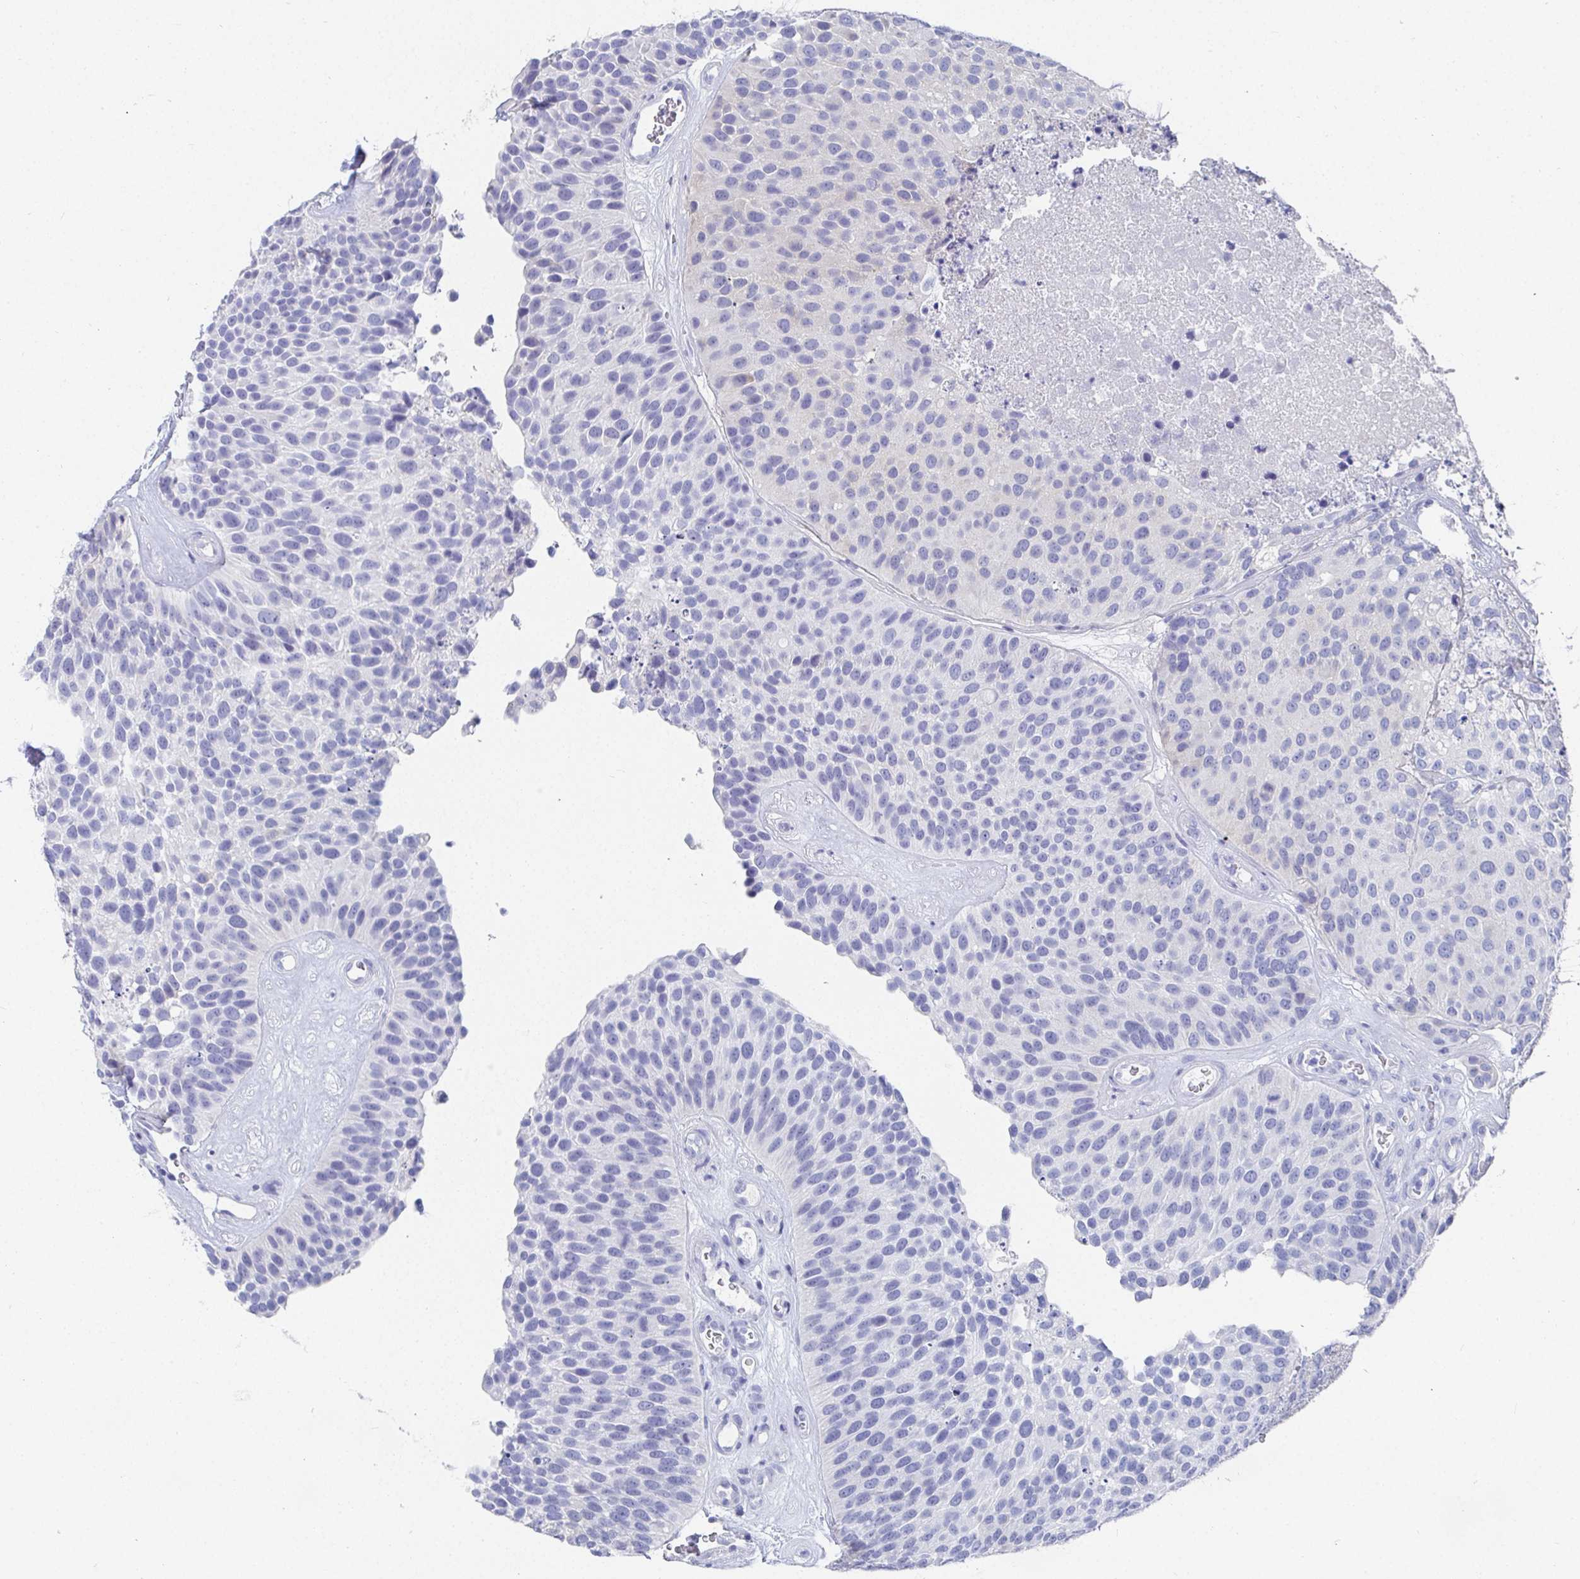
{"staining": {"intensity": "negative", "quantity": "none", "location": "none"}, "tissue": "urothelial cancer", "cell_type": "Tumor cells", "image_type": "cancer", "snomed": [{"axis": "morphology", "description": "Urothelial carcinoma, Low grade"}, {"axis": "topography", "description": "Urinary bladder"}], "caption": "A high-resolution image shows immunohistochemistry staining of urothelial cancer, which demonstrates no significant expression in tumor cells.", "gene": "GRIA1", "patient": {"sex": "male", "age": 76}}